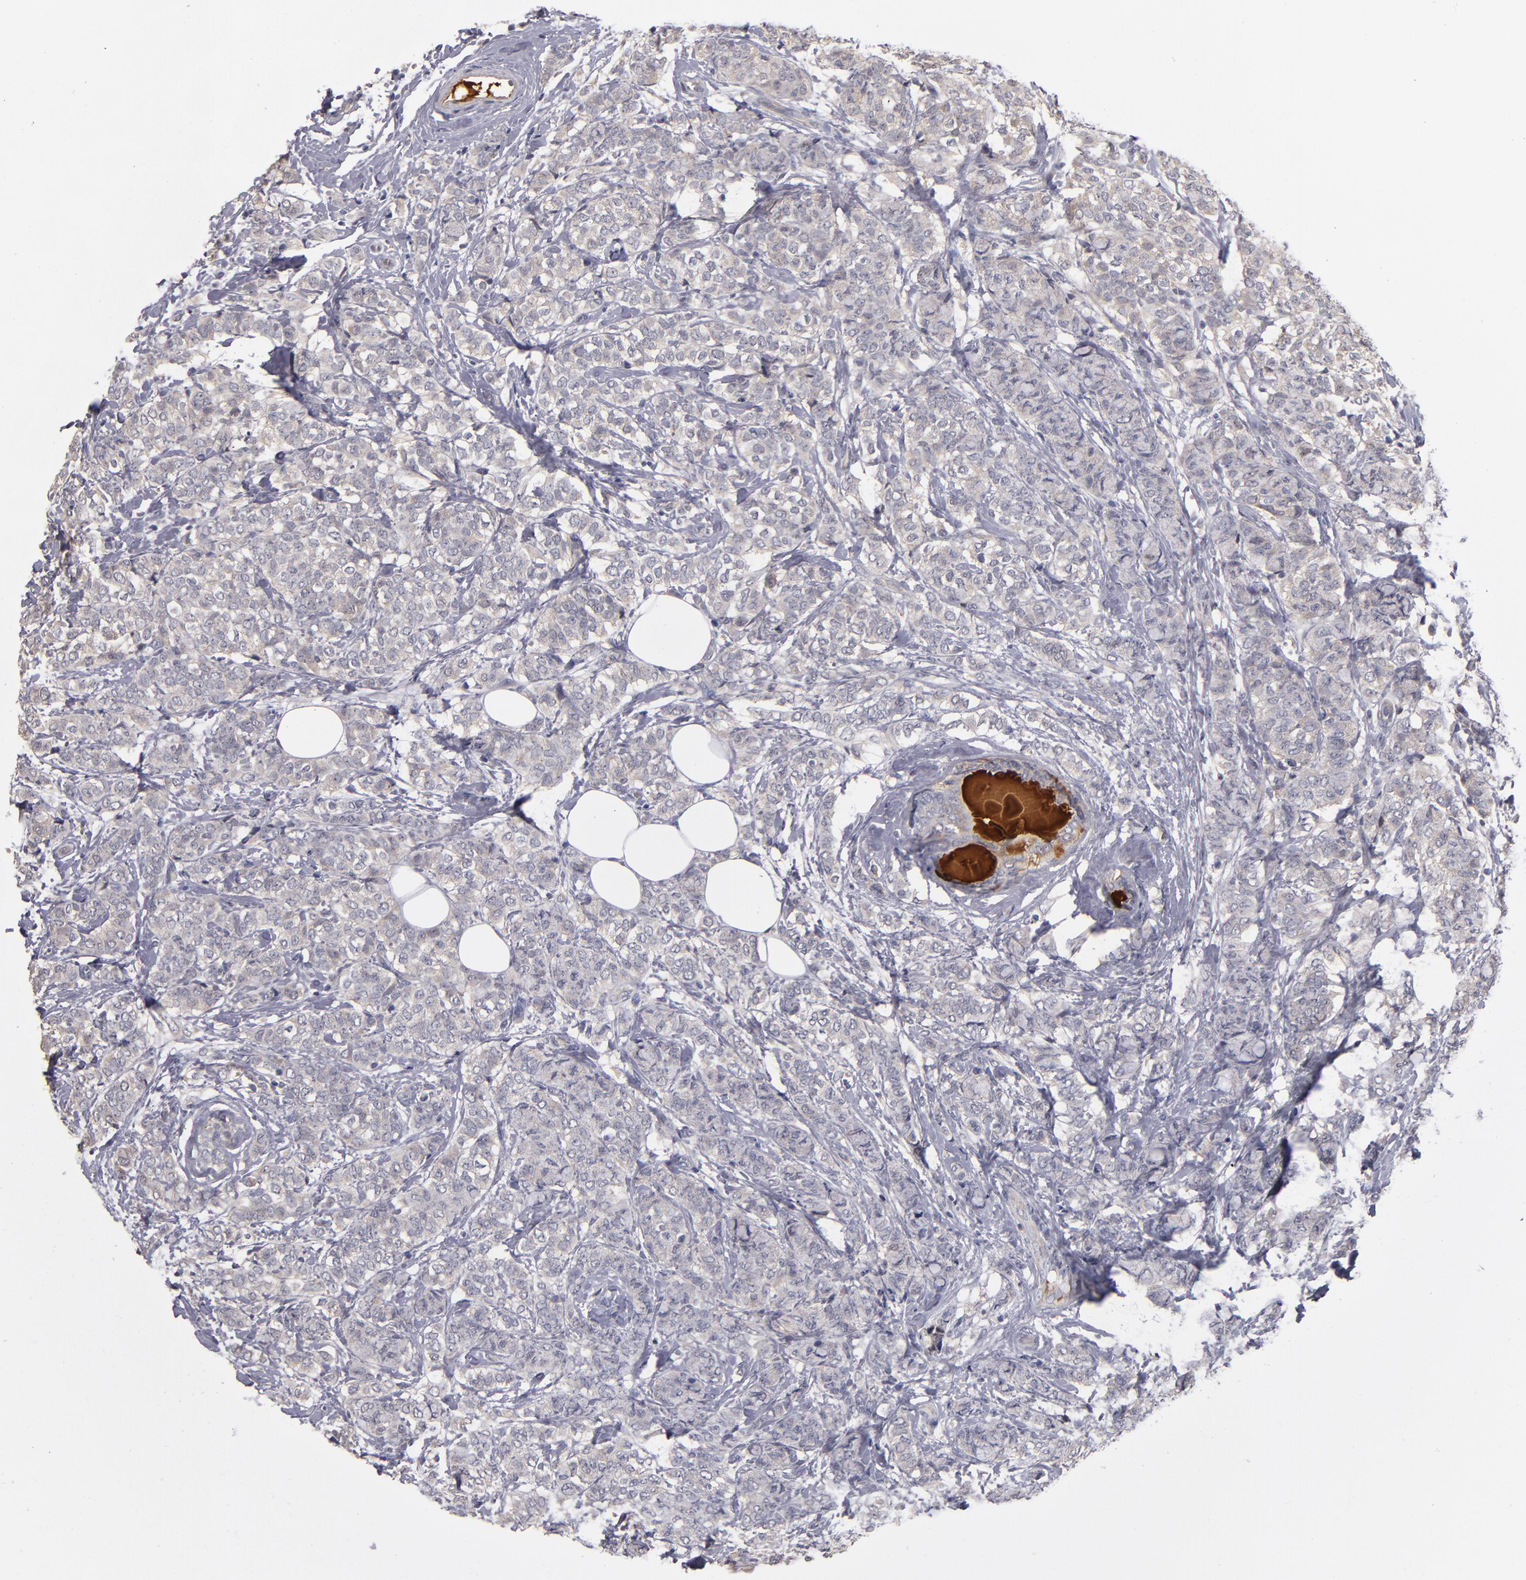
{"staining": {"intensity": "weak", "quantity": ">75%", "location": "cytoplasmic/membranous"}, "tissue": "breast cancer", "cell_type": "Tumor cells", "image_type": "cancer", "snomed": [{"axis": "morphology", "description": "Lobular carcinoma"}, {"axis": "topography", "description": "Breast"}], "caption": "Immunohistochemical staining of human breast cancer (lobular carcinoma) demonstrates low levels of weak cytoplasmic/membranous positivity in approximately >75% of tumor cells. The protein is stained brown, and the nuclei are stained in blue (DAB IHC with brightfield microscopy, high magnification).", "gene": "EXD2", "patient": {"sex": "female", "age": 60}}